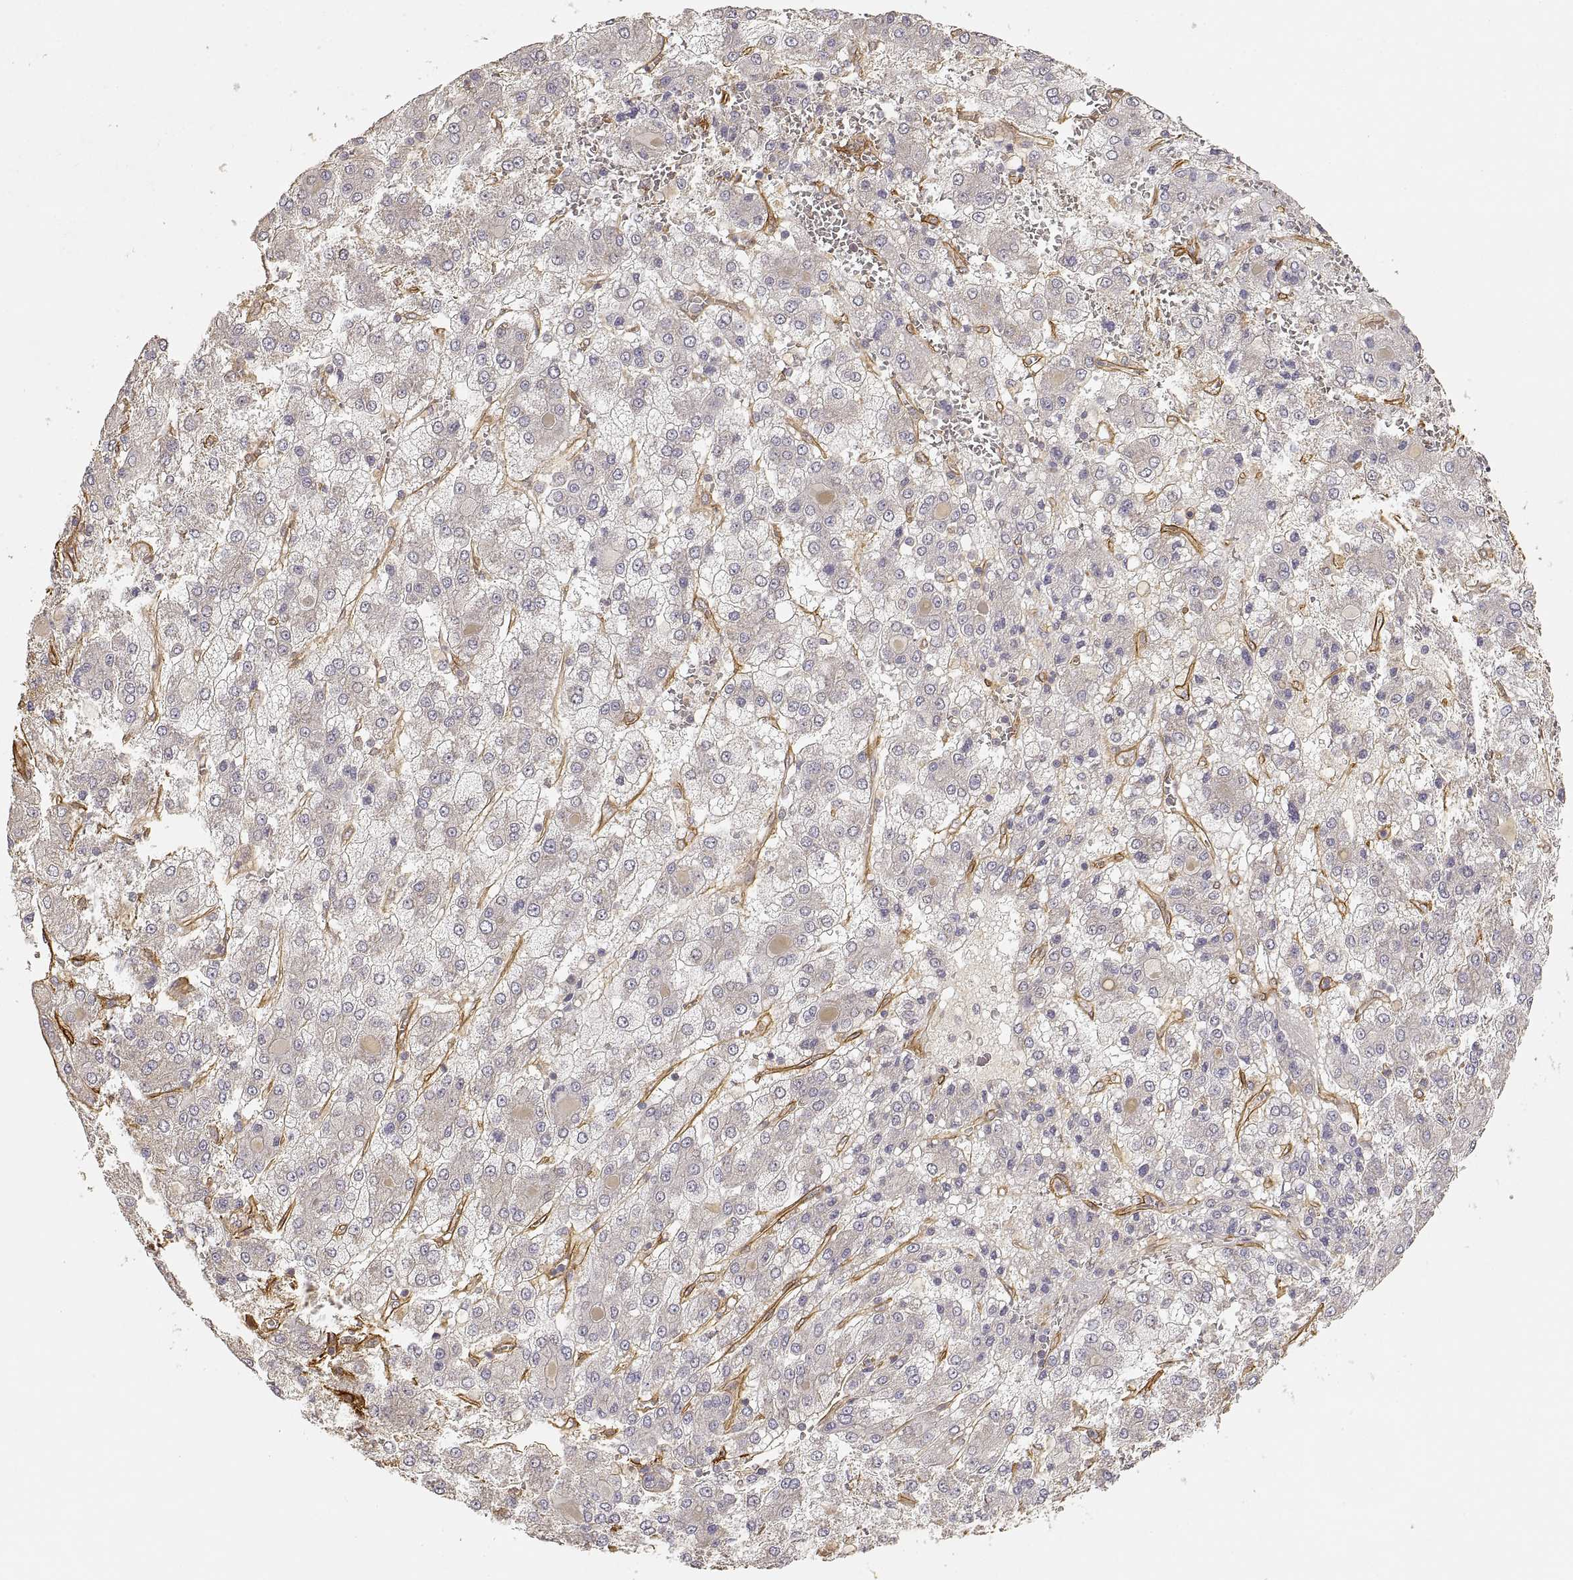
{"staining": {"intensity": "negative", "quantity": "none", "location": "none"}, "tissue": "liver cancer", "cell_type": "Tumor cells", "image_type": "cancer", "snomed": [{"axis": "morphology", "description": "Carcinoma, Hepatocellular, NOS"}, {"axis": "topography", "description": "Liver"}], "caption": "Liver cancer (hepatocellular carcinoma) was stained to show a protein in brown. There is no significant expression in tumor cells.", "gene": "LAMA4", "patient": {"sex": "male", "age": 73}}